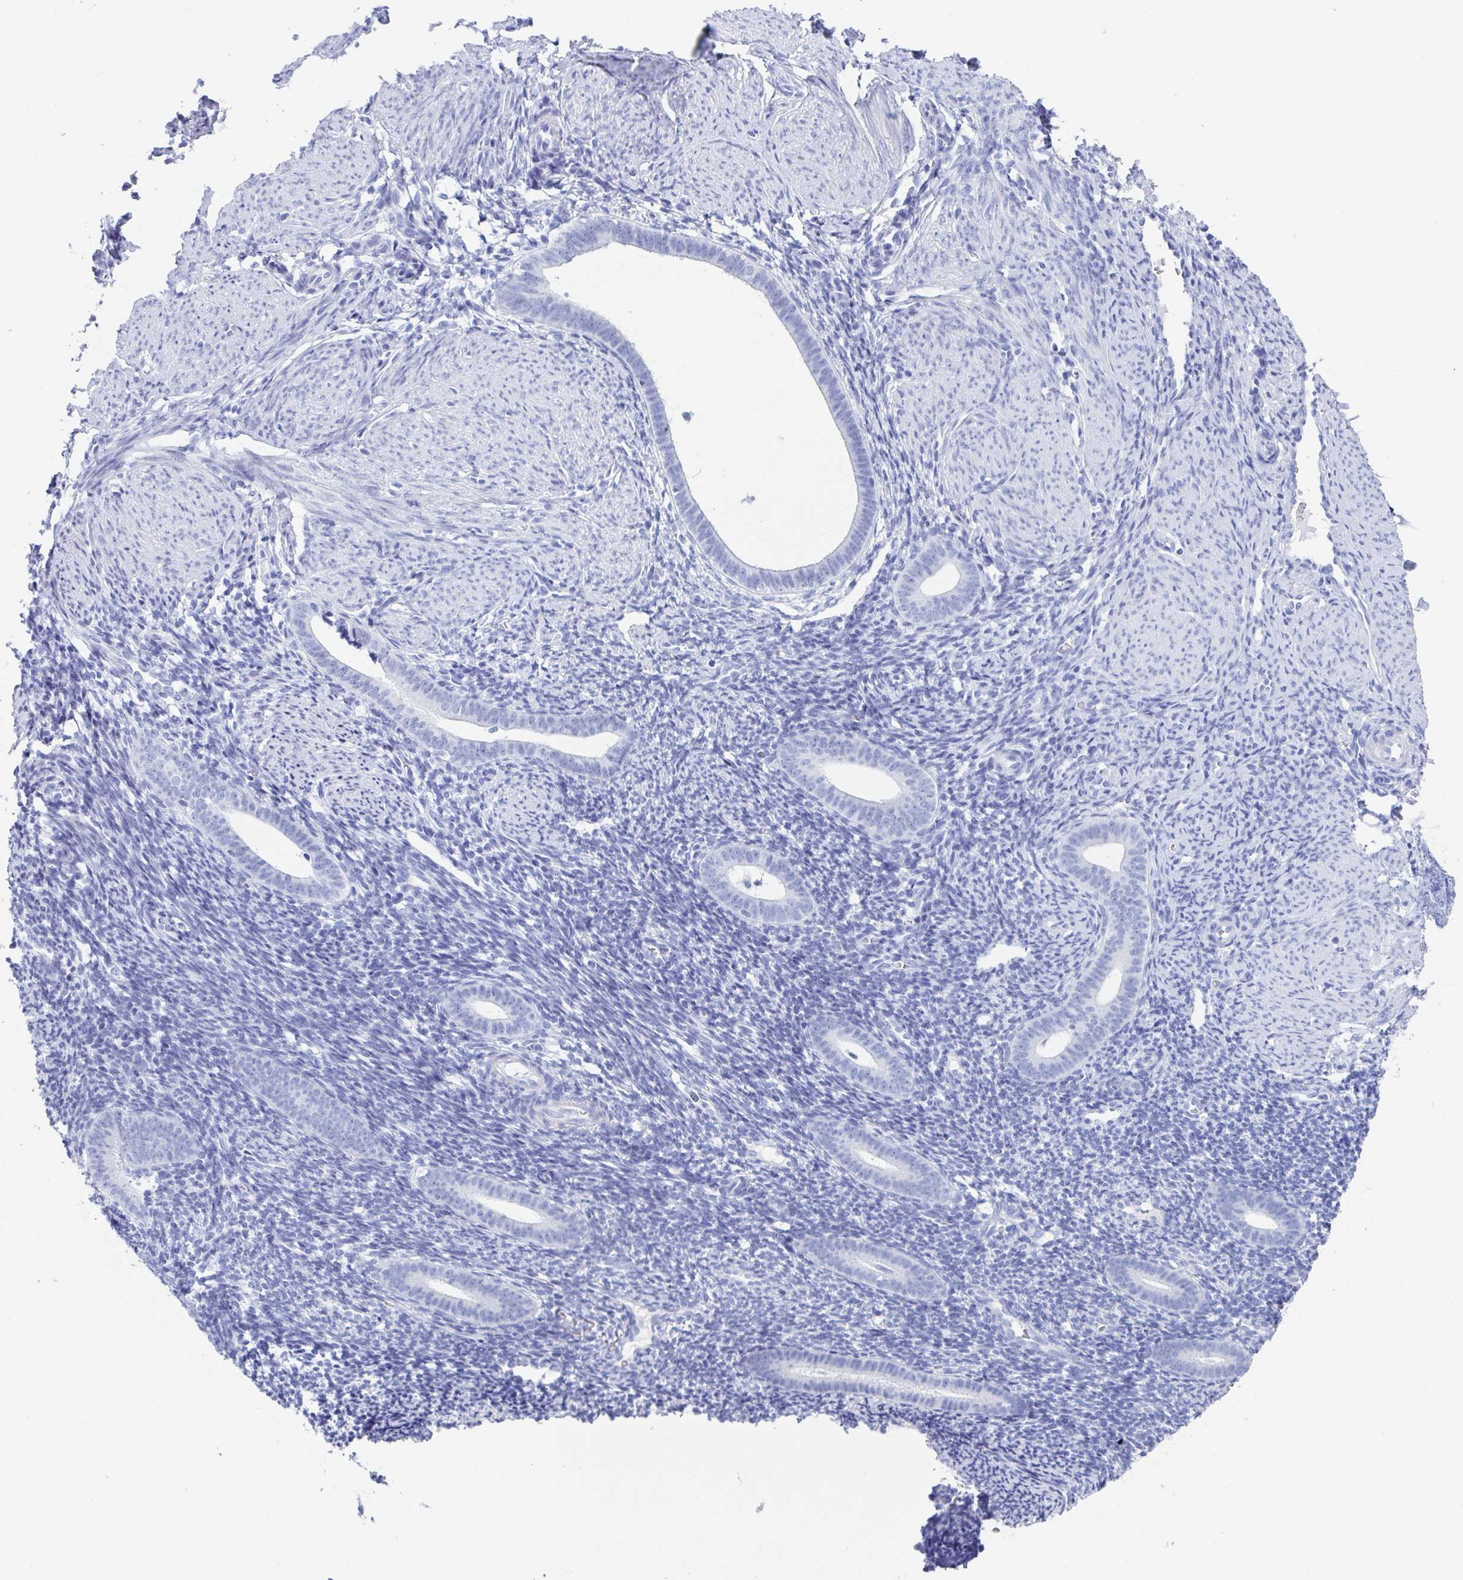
{"staining": {"intensity": "negative", "quantity": "none", "location": "none"}, "tissue": "endometrium", "cell_type": "Cells in endometrial stroma", "image_type": "normal", "snomed": [{"axis": "morphology", "description": "Normal tissue, NOS"}, {"axis": "topography", "description": "Endometrium"}], "caption": "The micrograph reveals no significant positivity in cells in endometrial stroma of endometrium.", "gene": "ZPBP", "patient": {"sex": "female", "age": 39}}